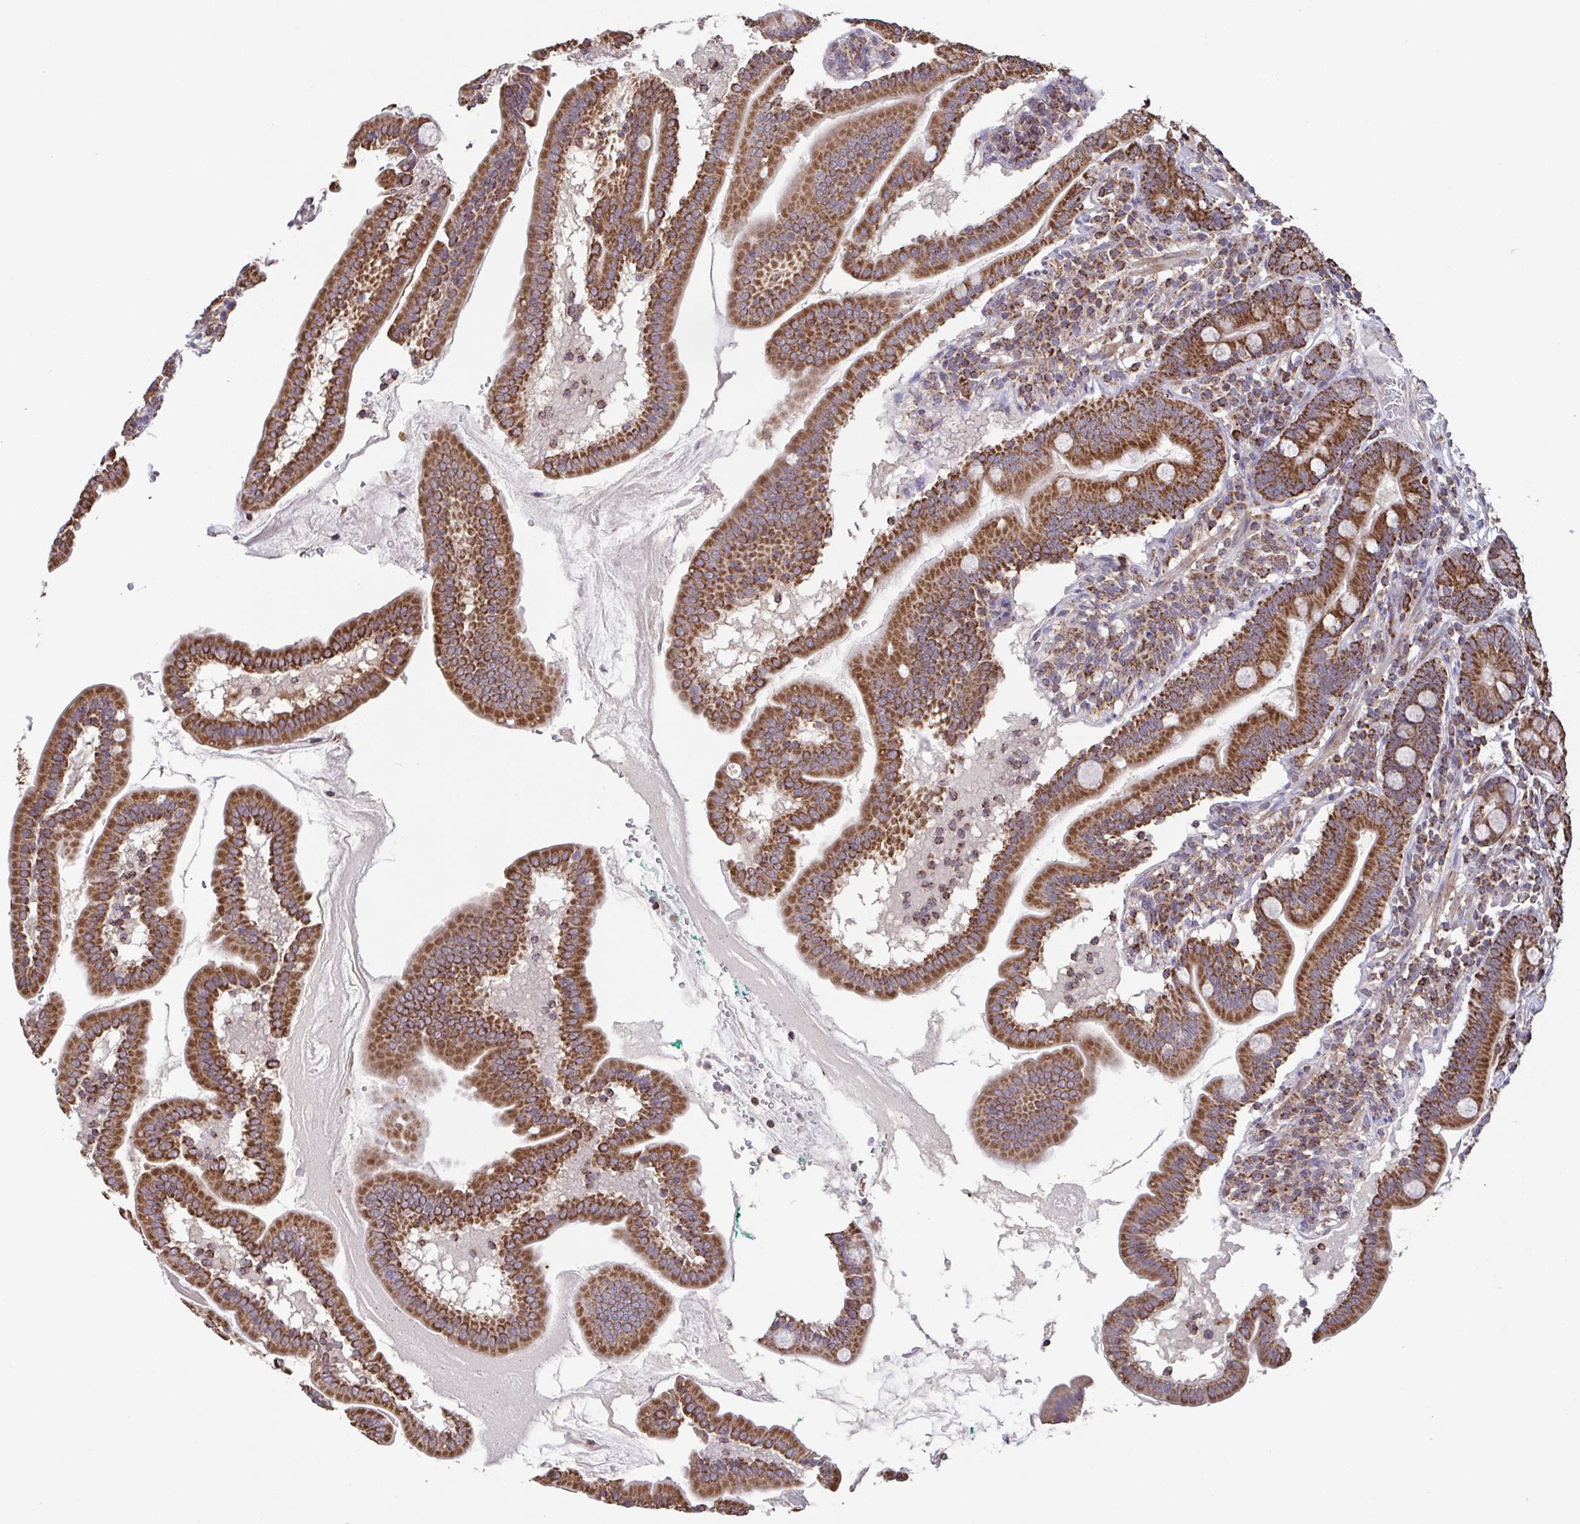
{"staining": {"intensity": "strong", "quantity": ">75%", "location": "cytoplasmic/membranous"}, "tissue": "duodenum", "cell_type": "Glandular cells", "image_type": "normal", "snomed": [{"axis": "morphology", "description": "Normal tissue, NOS"}, {"axis": "topography", "description": "Duodenum"}], "caption": "Brown immunohistochemical staining in normal human duodenum shows strong cytoplasmic/membranous staining in about >75% of glandular cells.", "gene": "DIP2B", "patient": {"sex": "female", "age": 67}}